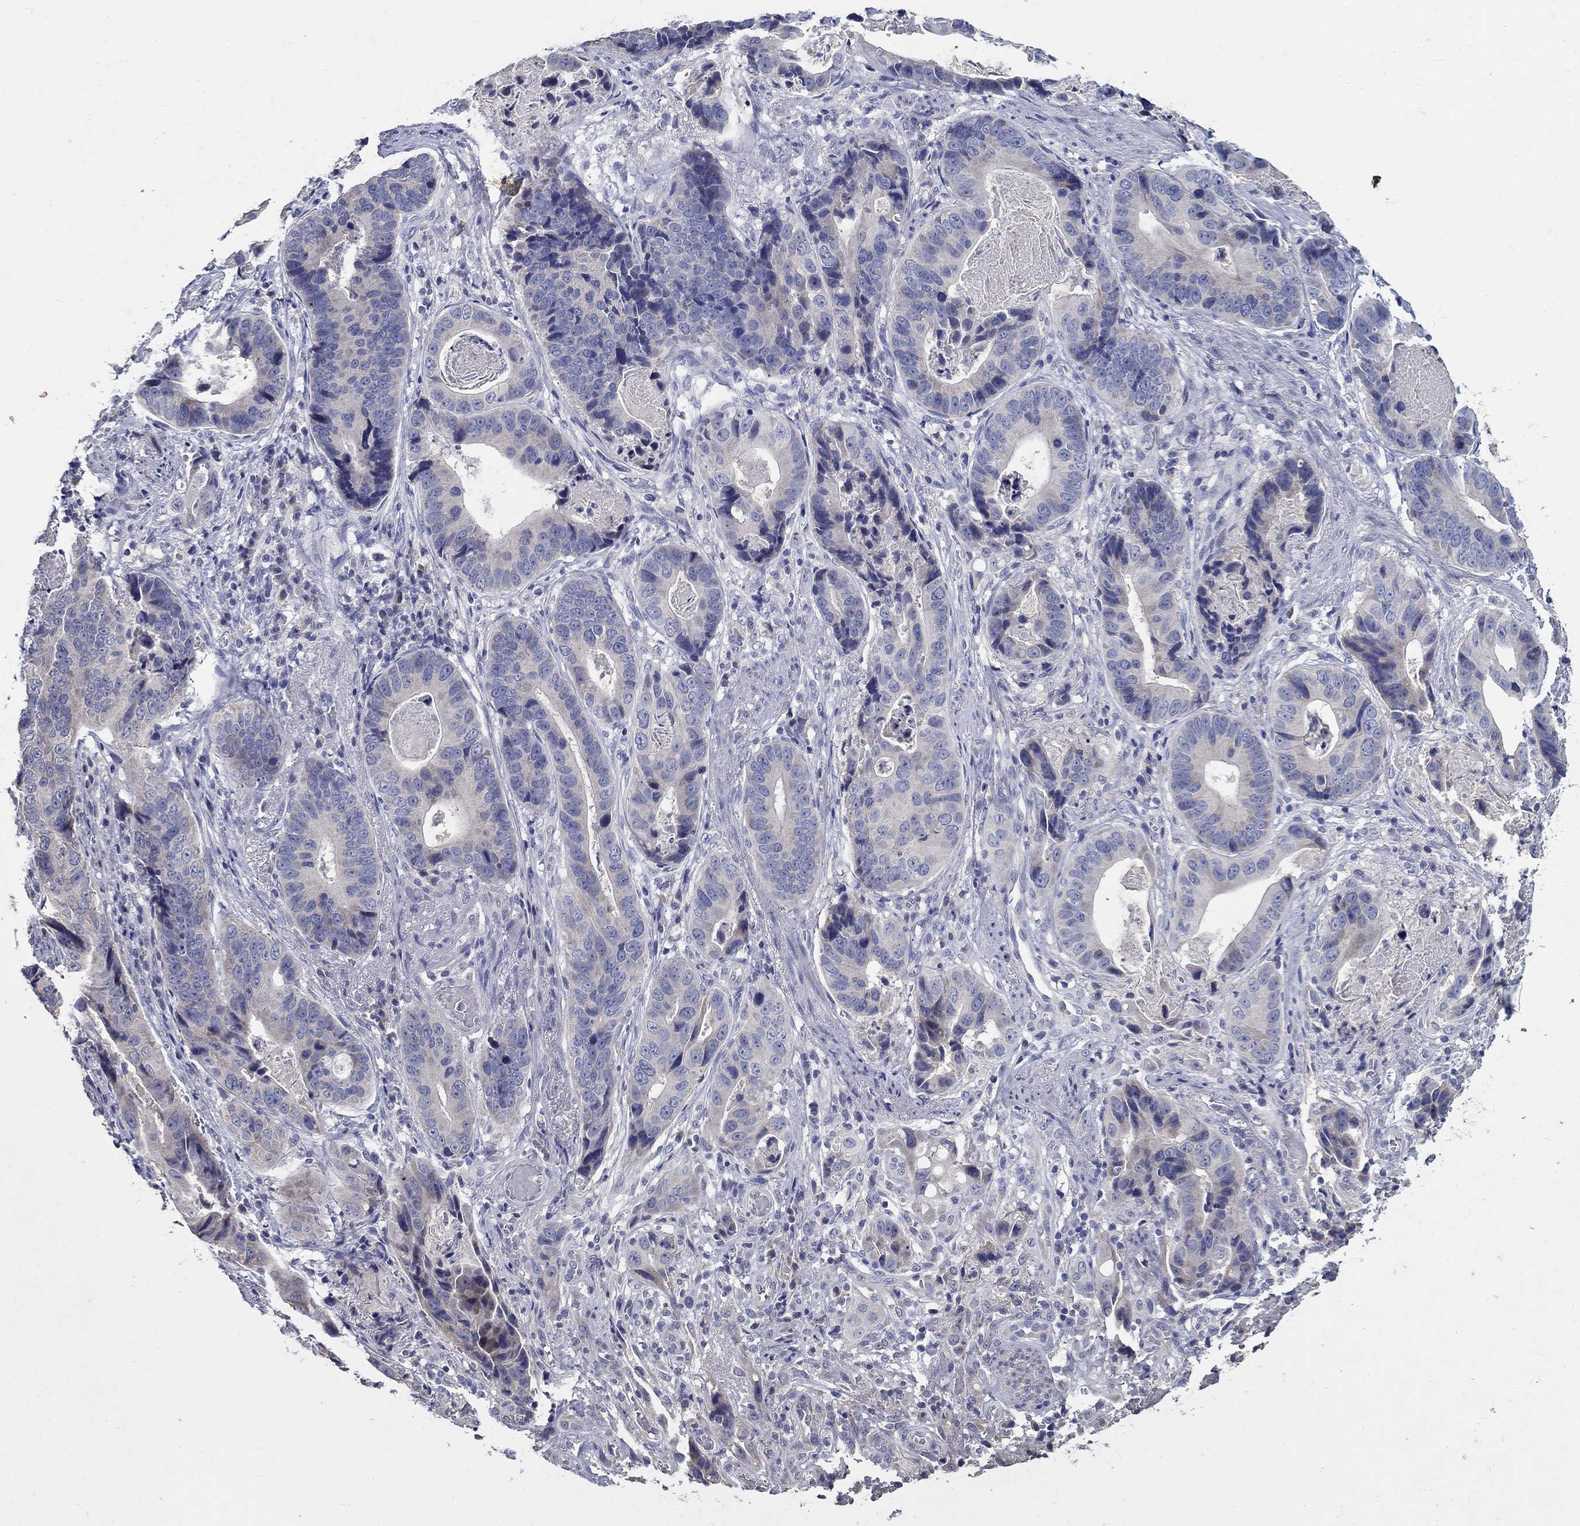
{"staining": {"intensity": "negative", "quantity": "none", "location": "none"}, "tissue": "stomach cancer", "cell_type": "Tumor cells", "image_type": "cancer", "snomed": [{"axis": "morphology", "description": "Adenocarcinoma, NOS"}, {"axis": "topography", "description": "Stomach"}], "caption": "Stomach adenocarcinoma was stained to show a protein in brown. There is no significant positivity in tumor cells.", "gene": "PROZ", "patient": {"sex": "male", "age": 84}}